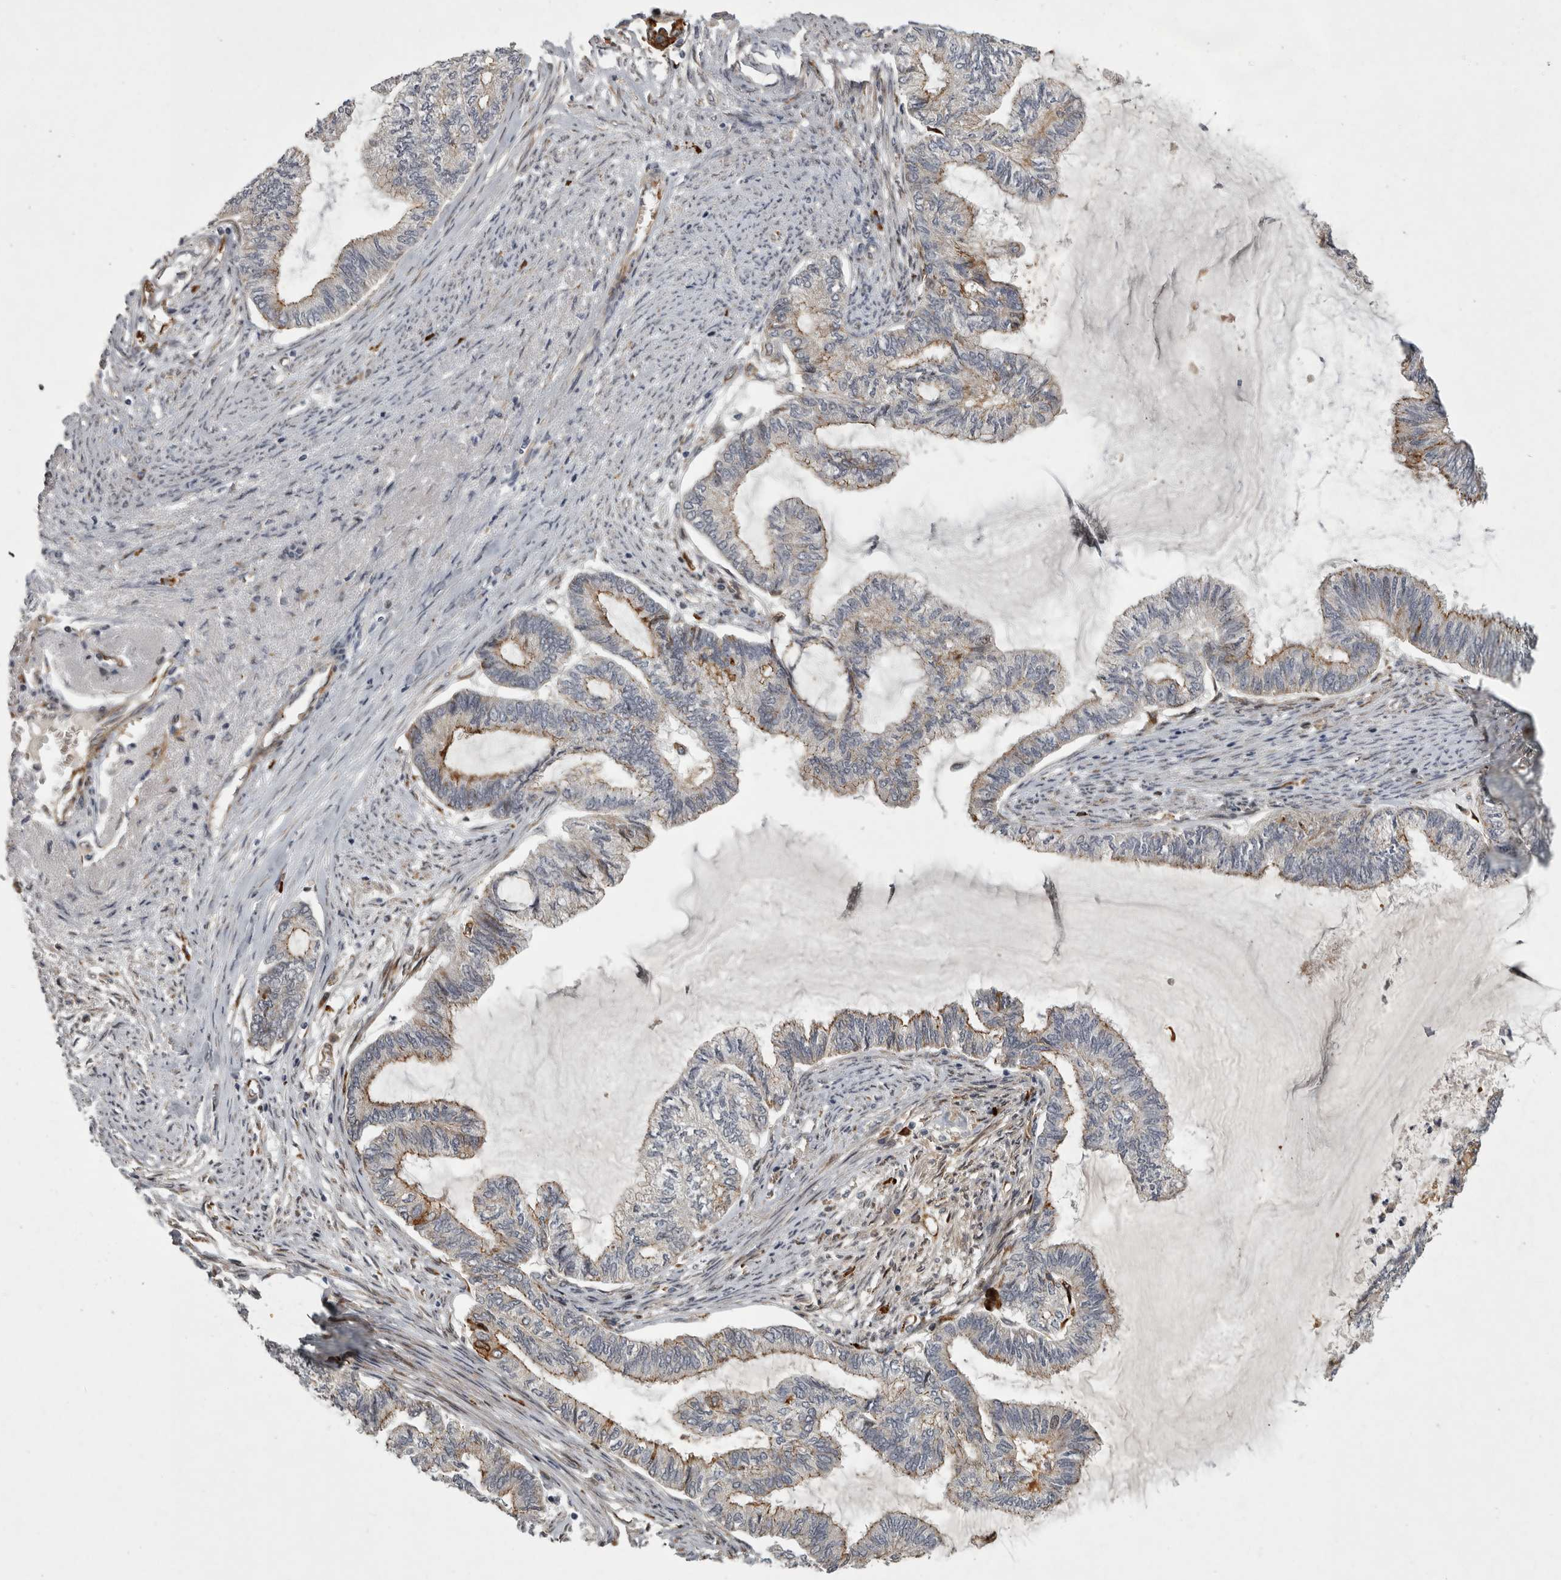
{"staining": {"intensity": "moderate", "quantity": "25%-75%", "location": "cytoplasmic/membranous"}, "tissue": "endometrial cancer", "cell_type": "Tumor cells", "image_type": "cancer", "snomed": [{"axis": "morphology", "description": "Adenocarcinoma, NOS"}, {"axis": "topography", "description": "Endometrium"}], "caption": "Tumor cells reveal medium levels of moderate cytoplasmic/membranous positivity in about 25%-75% of cells in endometrial adenocarcinoma.", "gene": "MPDZ", "patient": {"sex": "female", "age": 86}}